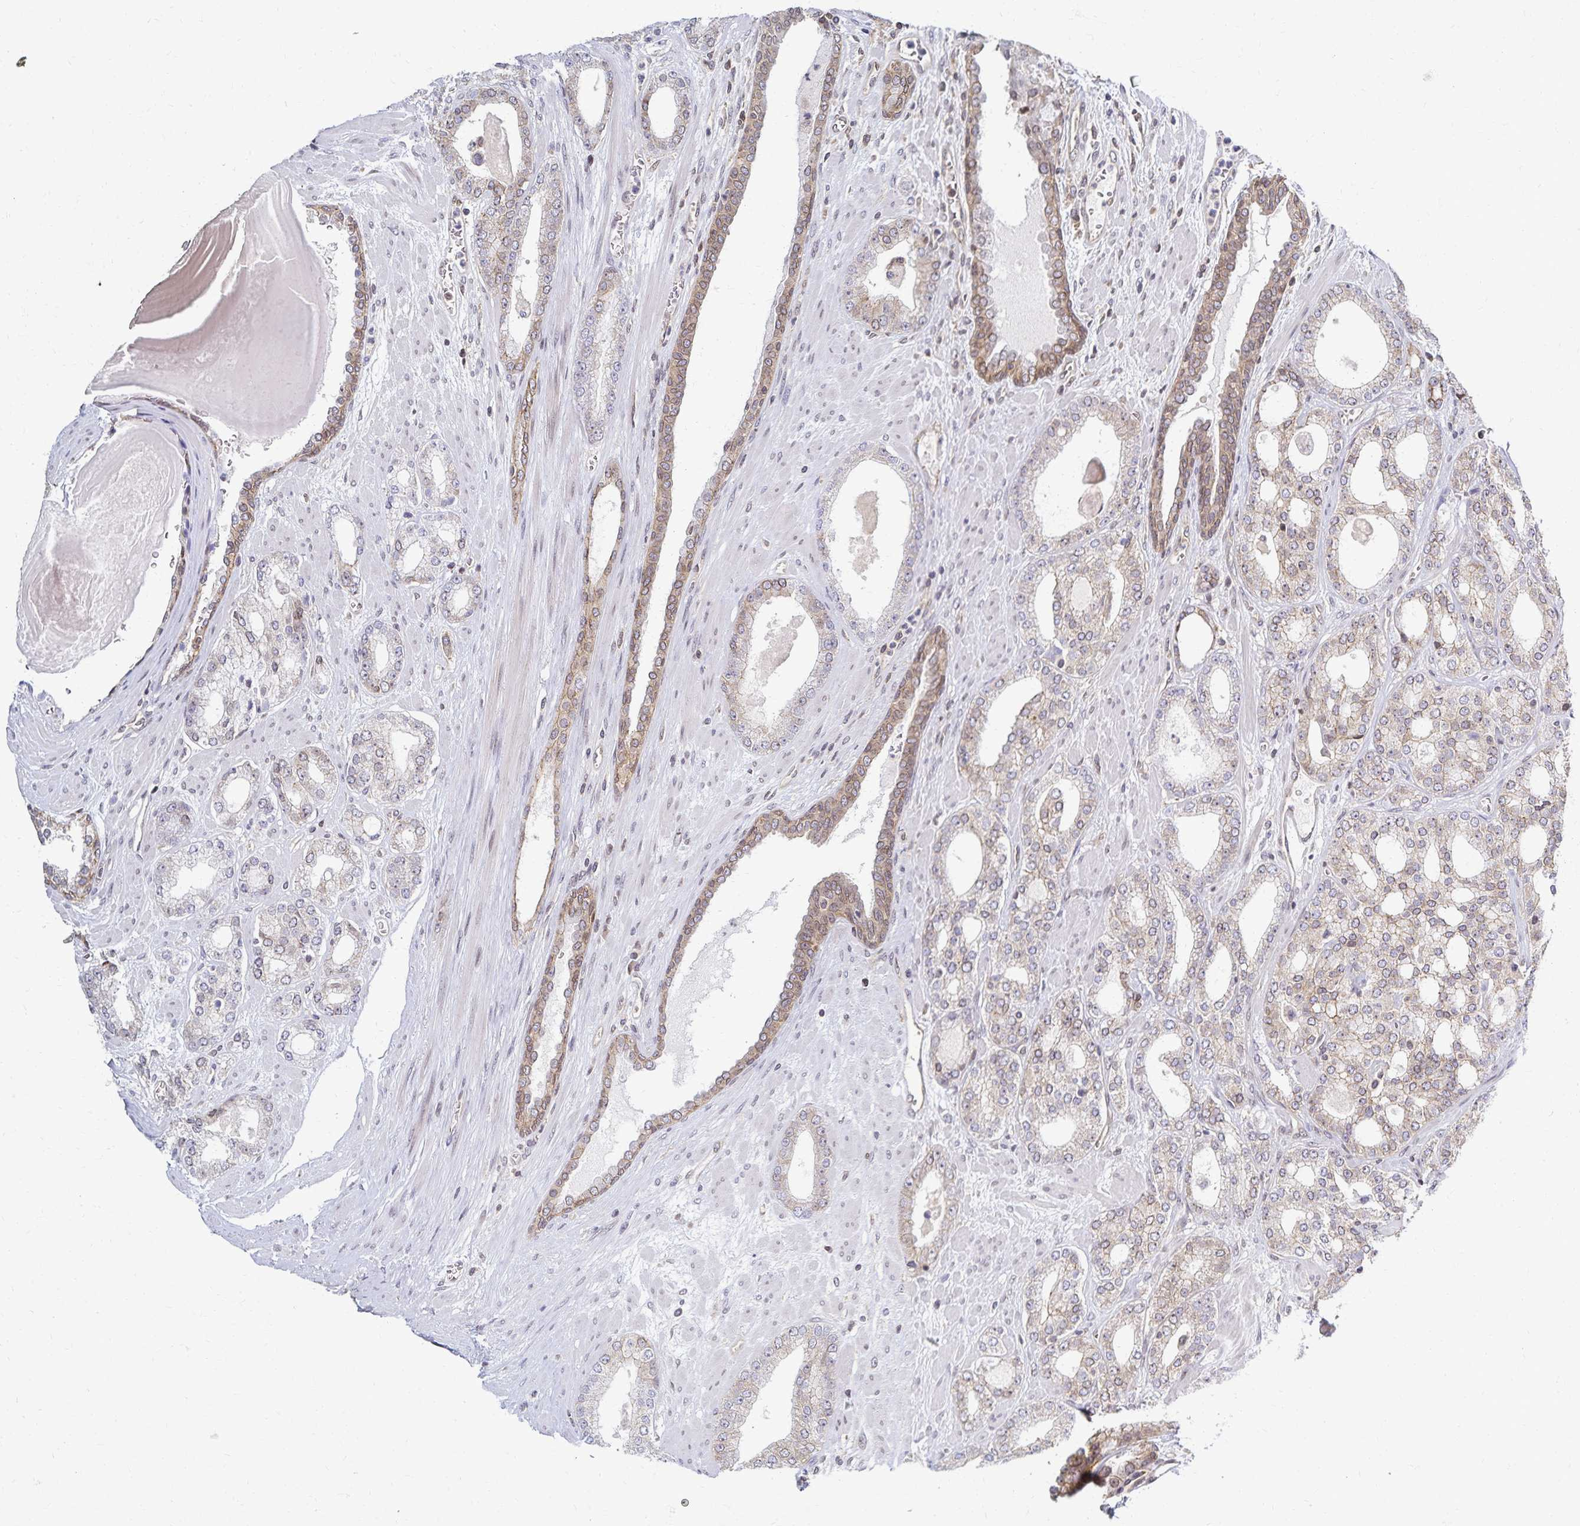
{"staining": {"intensity": "negative", "quantity": "none", "location": "none"}, "tissue": "prostate cancer", "cell_type": "Tumor cells", "image_type": "cancer", "snomed": [{"axis": "morphology", "description": "Adenocarcinoma, High grade"}, {"axis": "topography", "description": "Prostate"}], "caption": "DAB (3,3'-diaminobenzidine) immunohistochemical staining of human prostate cancer (high-grade adenocarcinoma) displays no significant staining in tumor cells.", "gene": "RAB9B", "patient": {"sex": "male", "age": 64}}